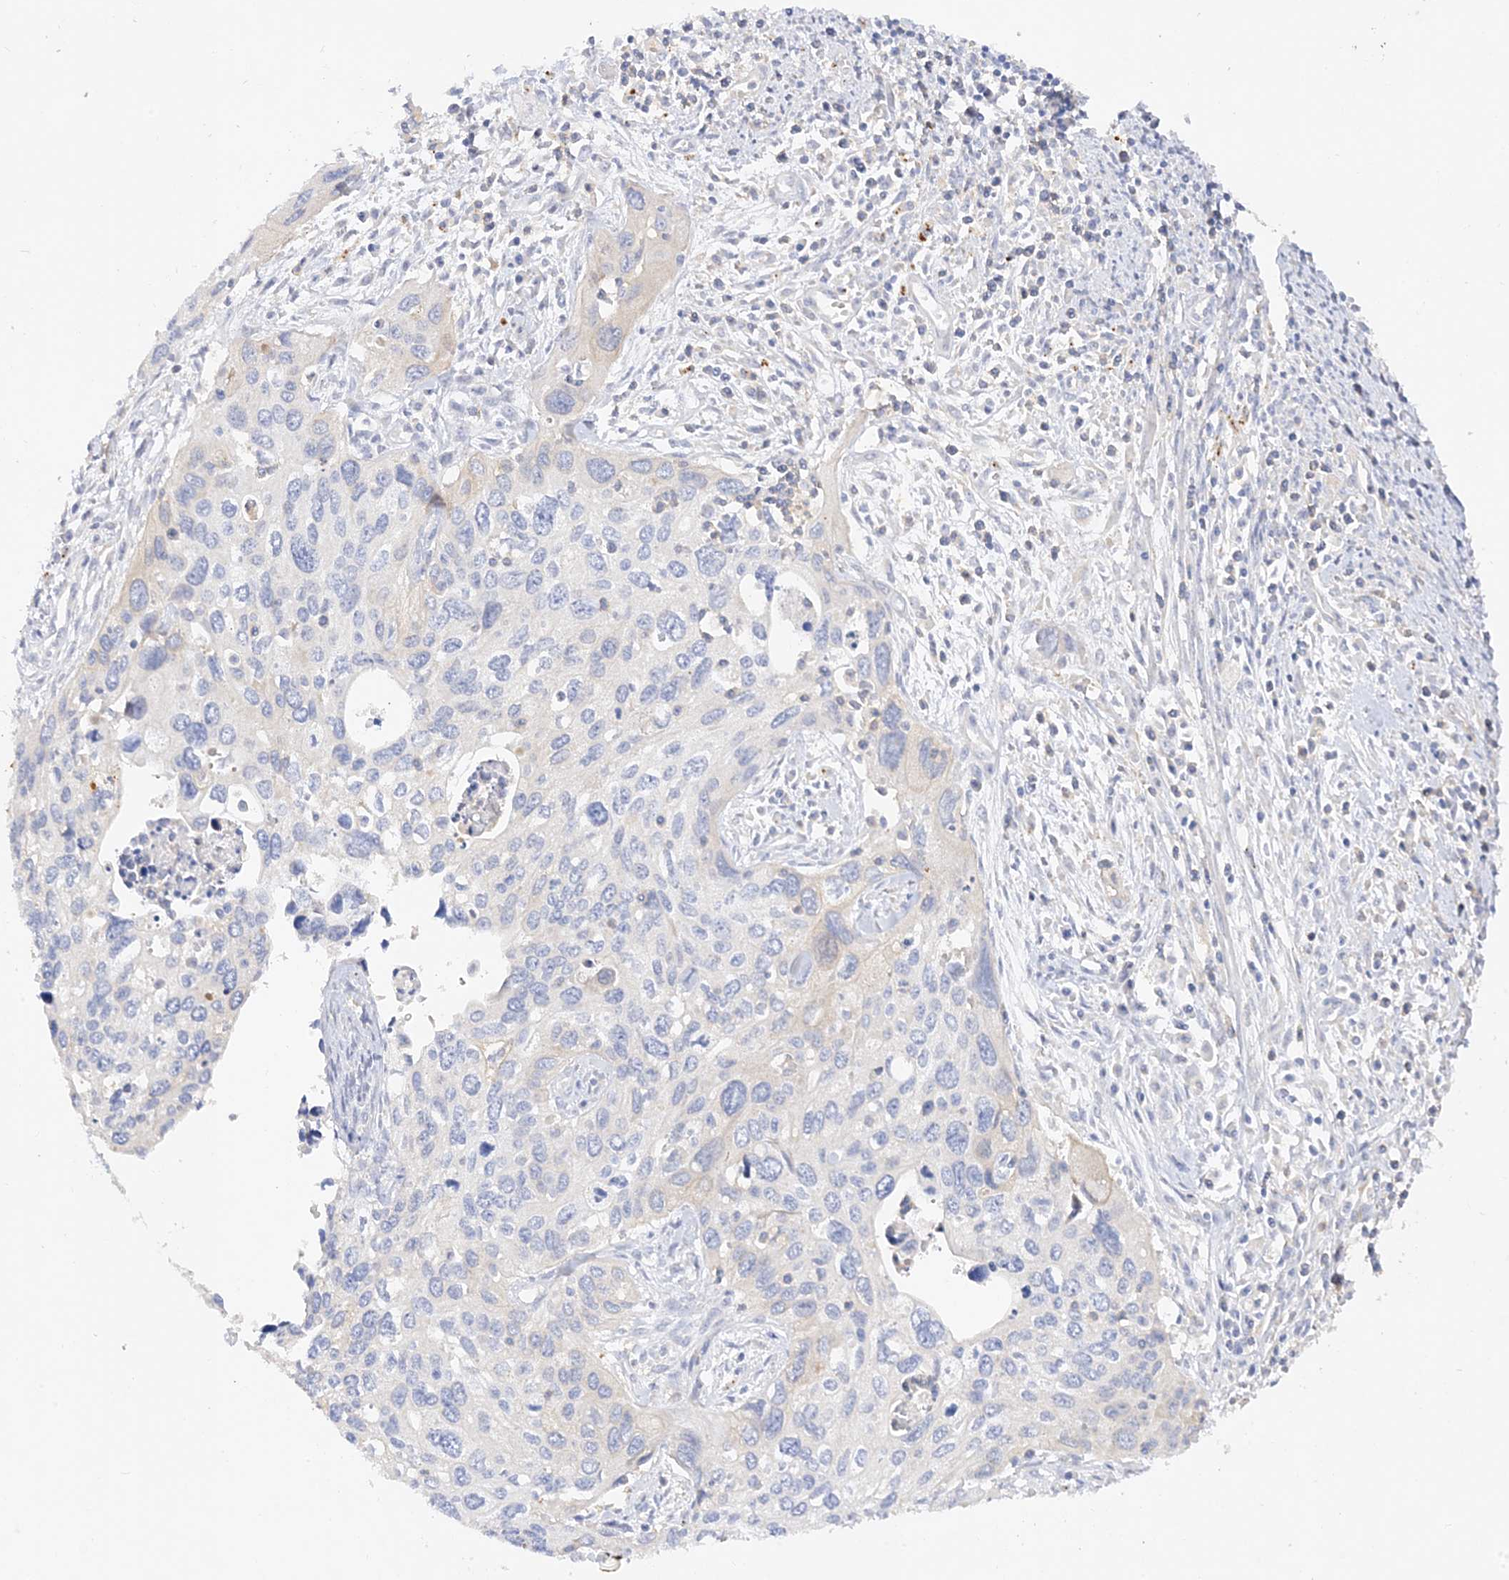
{"staining": {"intensity": "negative", "quantity": "none", "location": "none"}, "tissue": "cervical cancer", "cell_type": "Tumor cells", "image_type": "cancer", "snomed": [{"axis": "morphology", "description": "Squamous cell carcinoma, NOS"}, {"axis": "topography", "description": "Cervix"}], "caption": "This is a photomicrograph of immunohistochemistry (IHC) staining of cervical squamous cell carcinoma, which shows no staining in tumor cells.", "gene": "ARV1", "patient": {"sex": "female", "age": 55}}